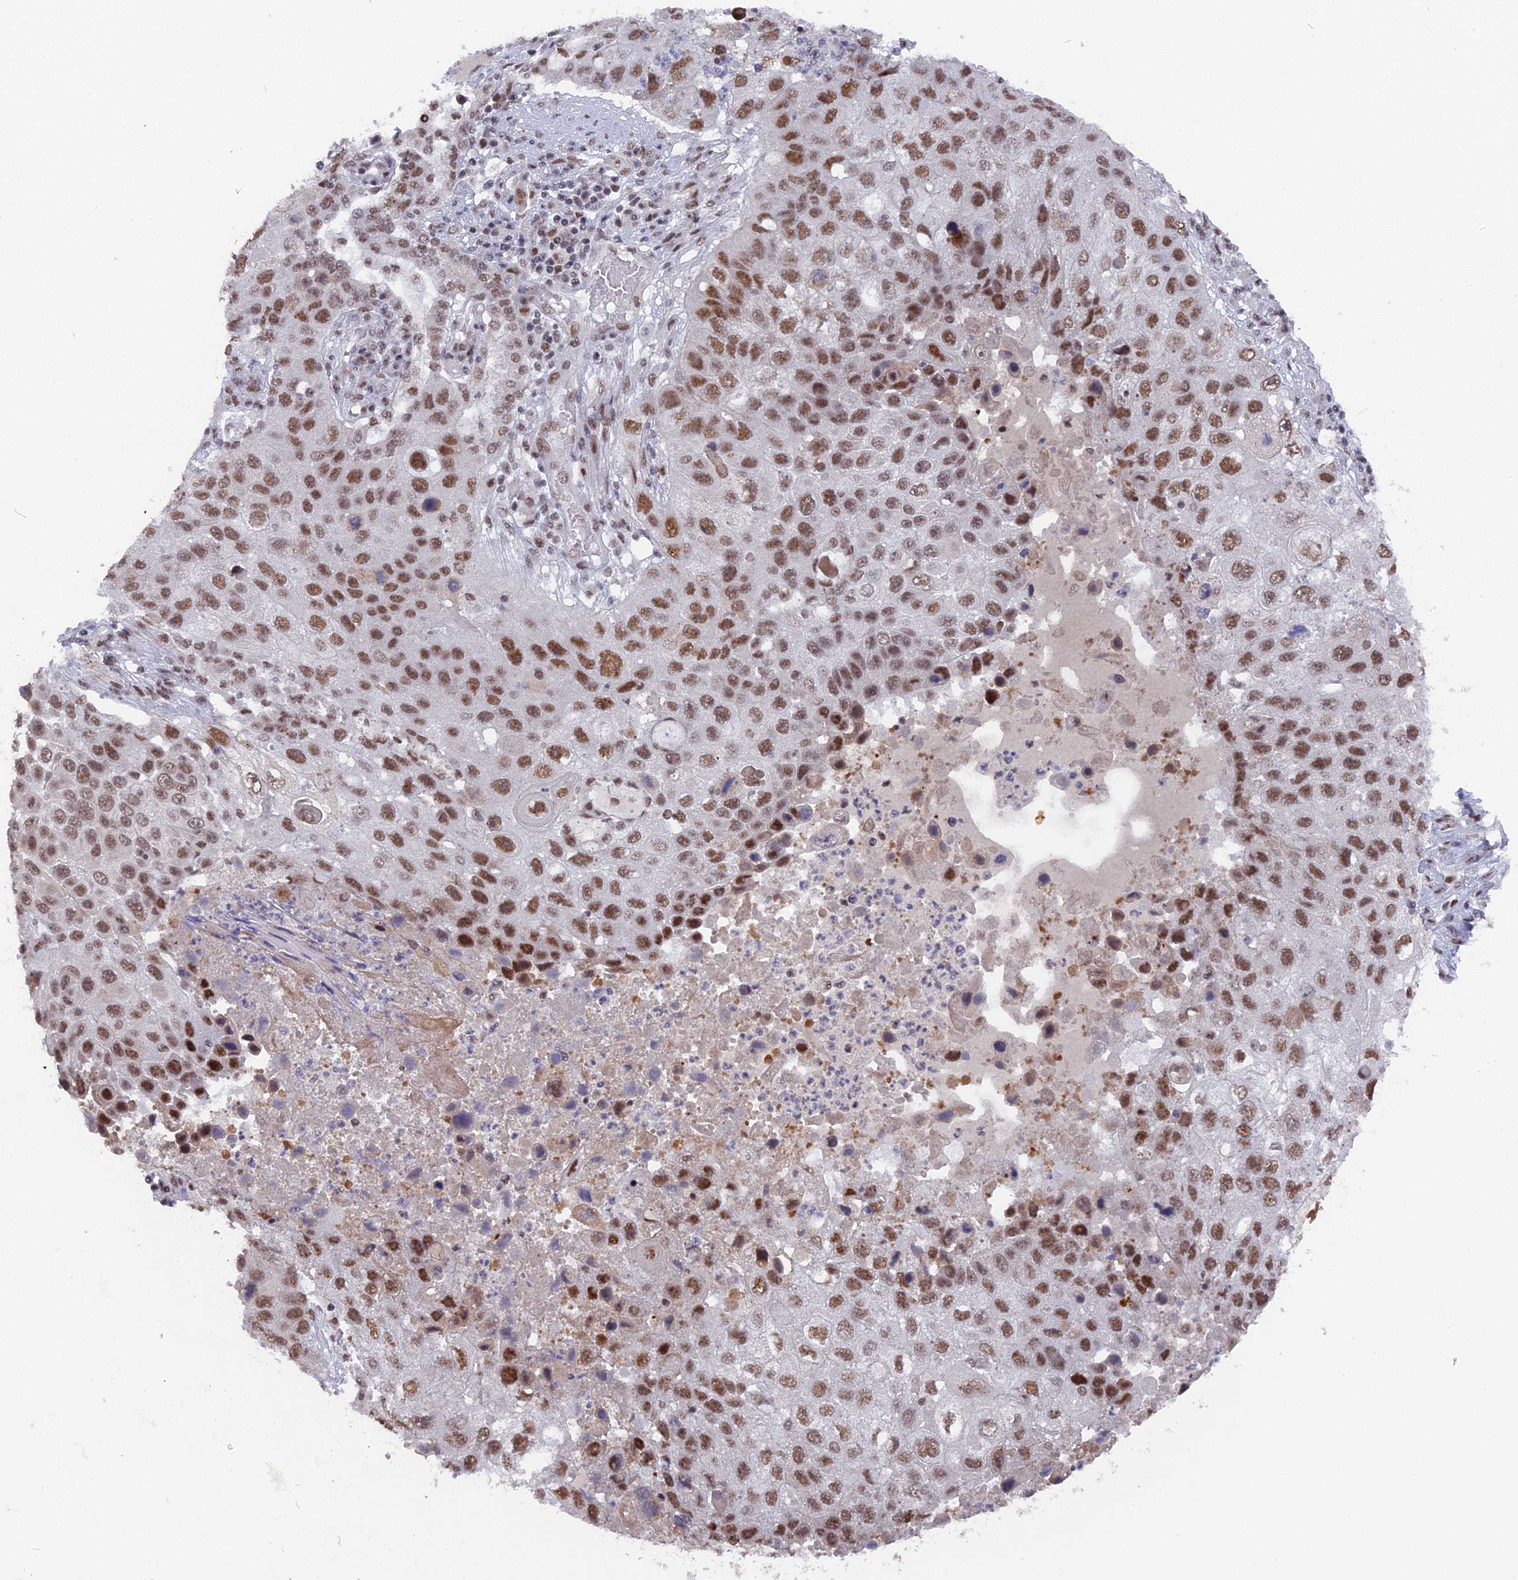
{"staining": {"intensity": "moderate", "quantity": ">75%", "location": "nuclear"}, "tissue": "lung cancer", "cell_type": "Tumor cells", "image_type": "cancer", "snomed": [{"axis": "morphology", "description": "Squamous cell carcinoma, NOS"}, {"axis": "topography", "description": "Lung"}], "caption": "An immunohistochemistry histopathology image of tumor tissue is shown. Protein staining in brown shows moderate nuclear positivity in lung squamous cell carcinoma within tumor cells.", "gene": "SF3A2", "patient": {"sex": "male", "age": 61}}